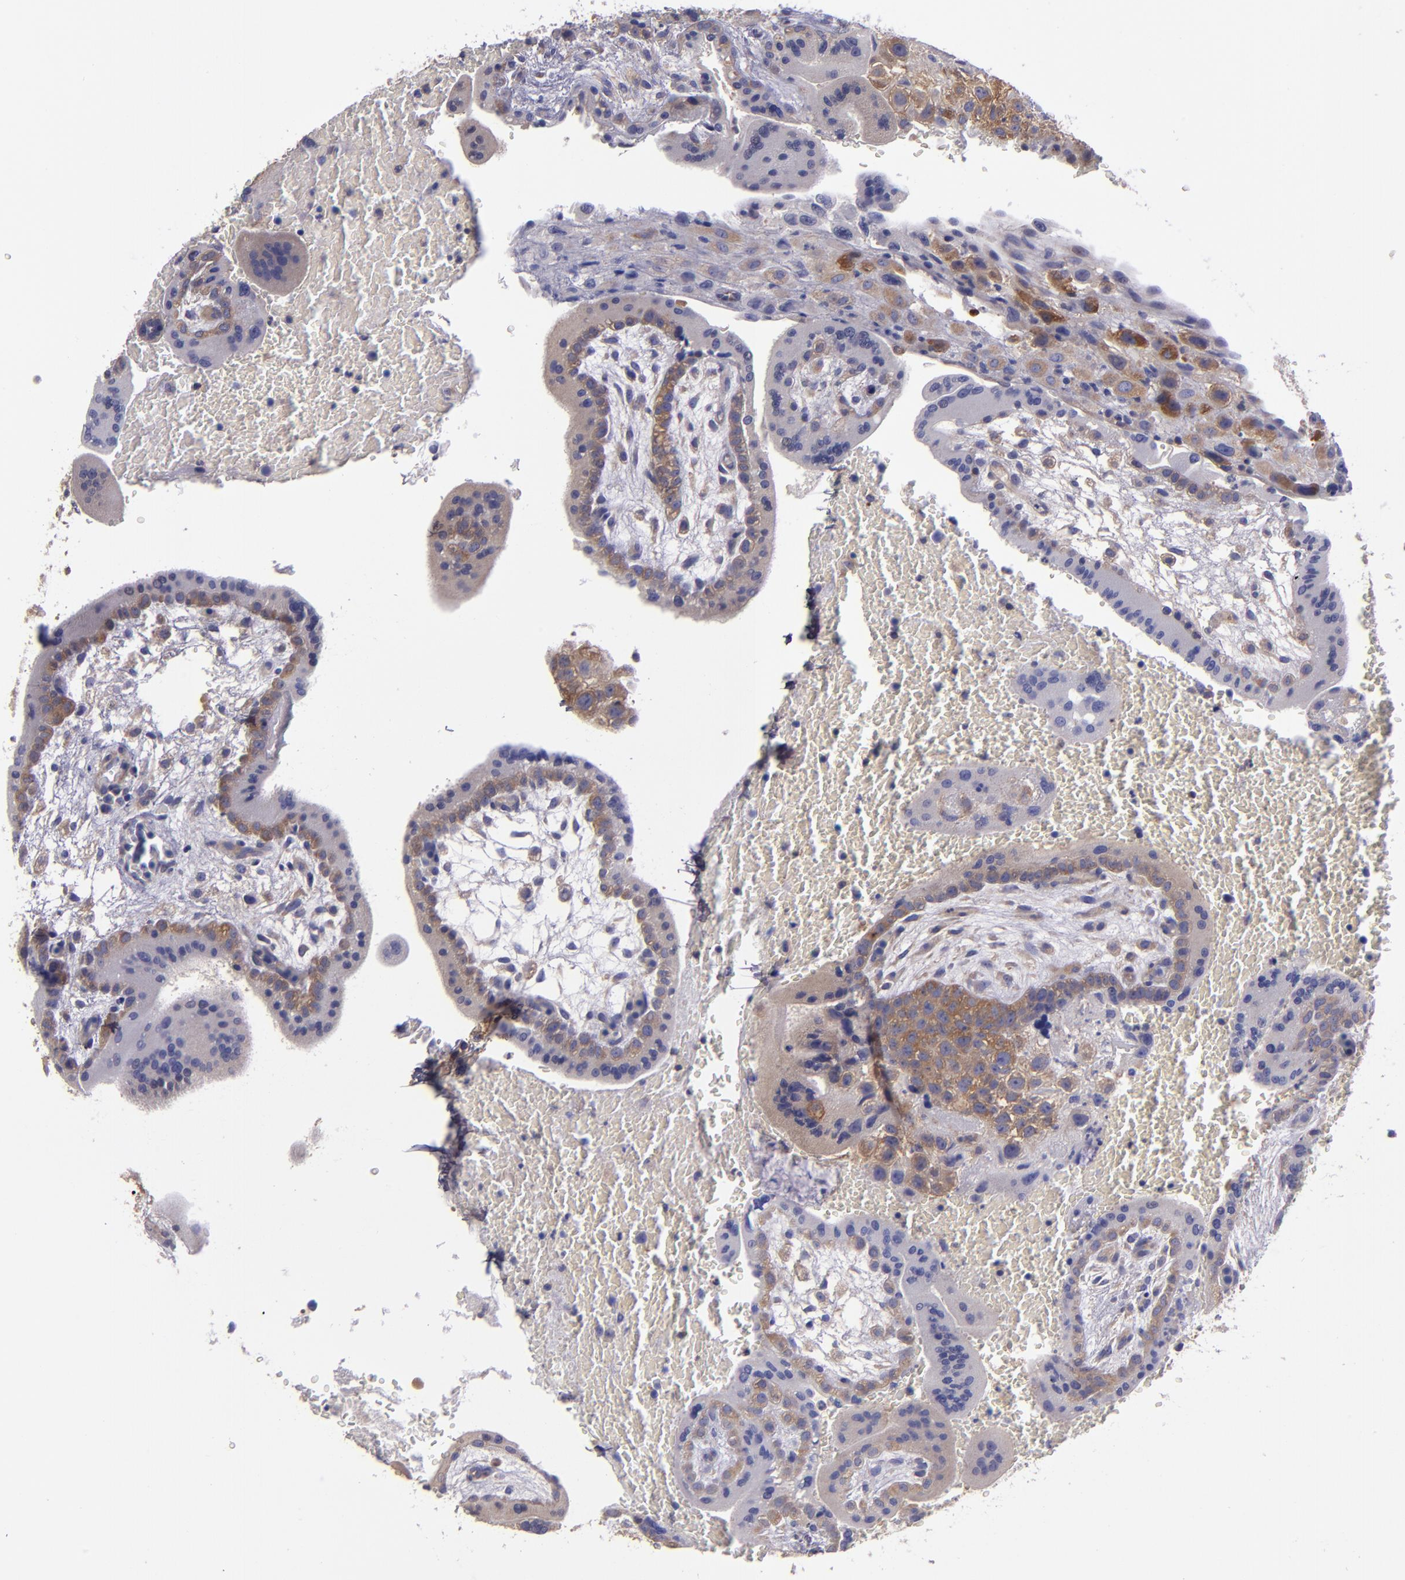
{"staining": {"intensity": "weak", "quantity": "<25%", "location": "cytoplasmic/membranous"}, "tissue": "placenta", "cell_type": "Decidual cells", "image_type": "normal", "snomed": [{"axis": "morphology", "description": "Normal tissue, NOS"}, {"axis": "topography", "description": "Placenta"}], "caption": "Immunohistochemical staining of unremarkable placenta shows no significant staining in decidual cells. The staining was performed using DAB to visualize the protein expression in brown, while the nuclei were stained in blue with hematoxylin (Magnification: 20x).", "gene": "CARS1", "patient": {"sex": "female", "age": 35}}